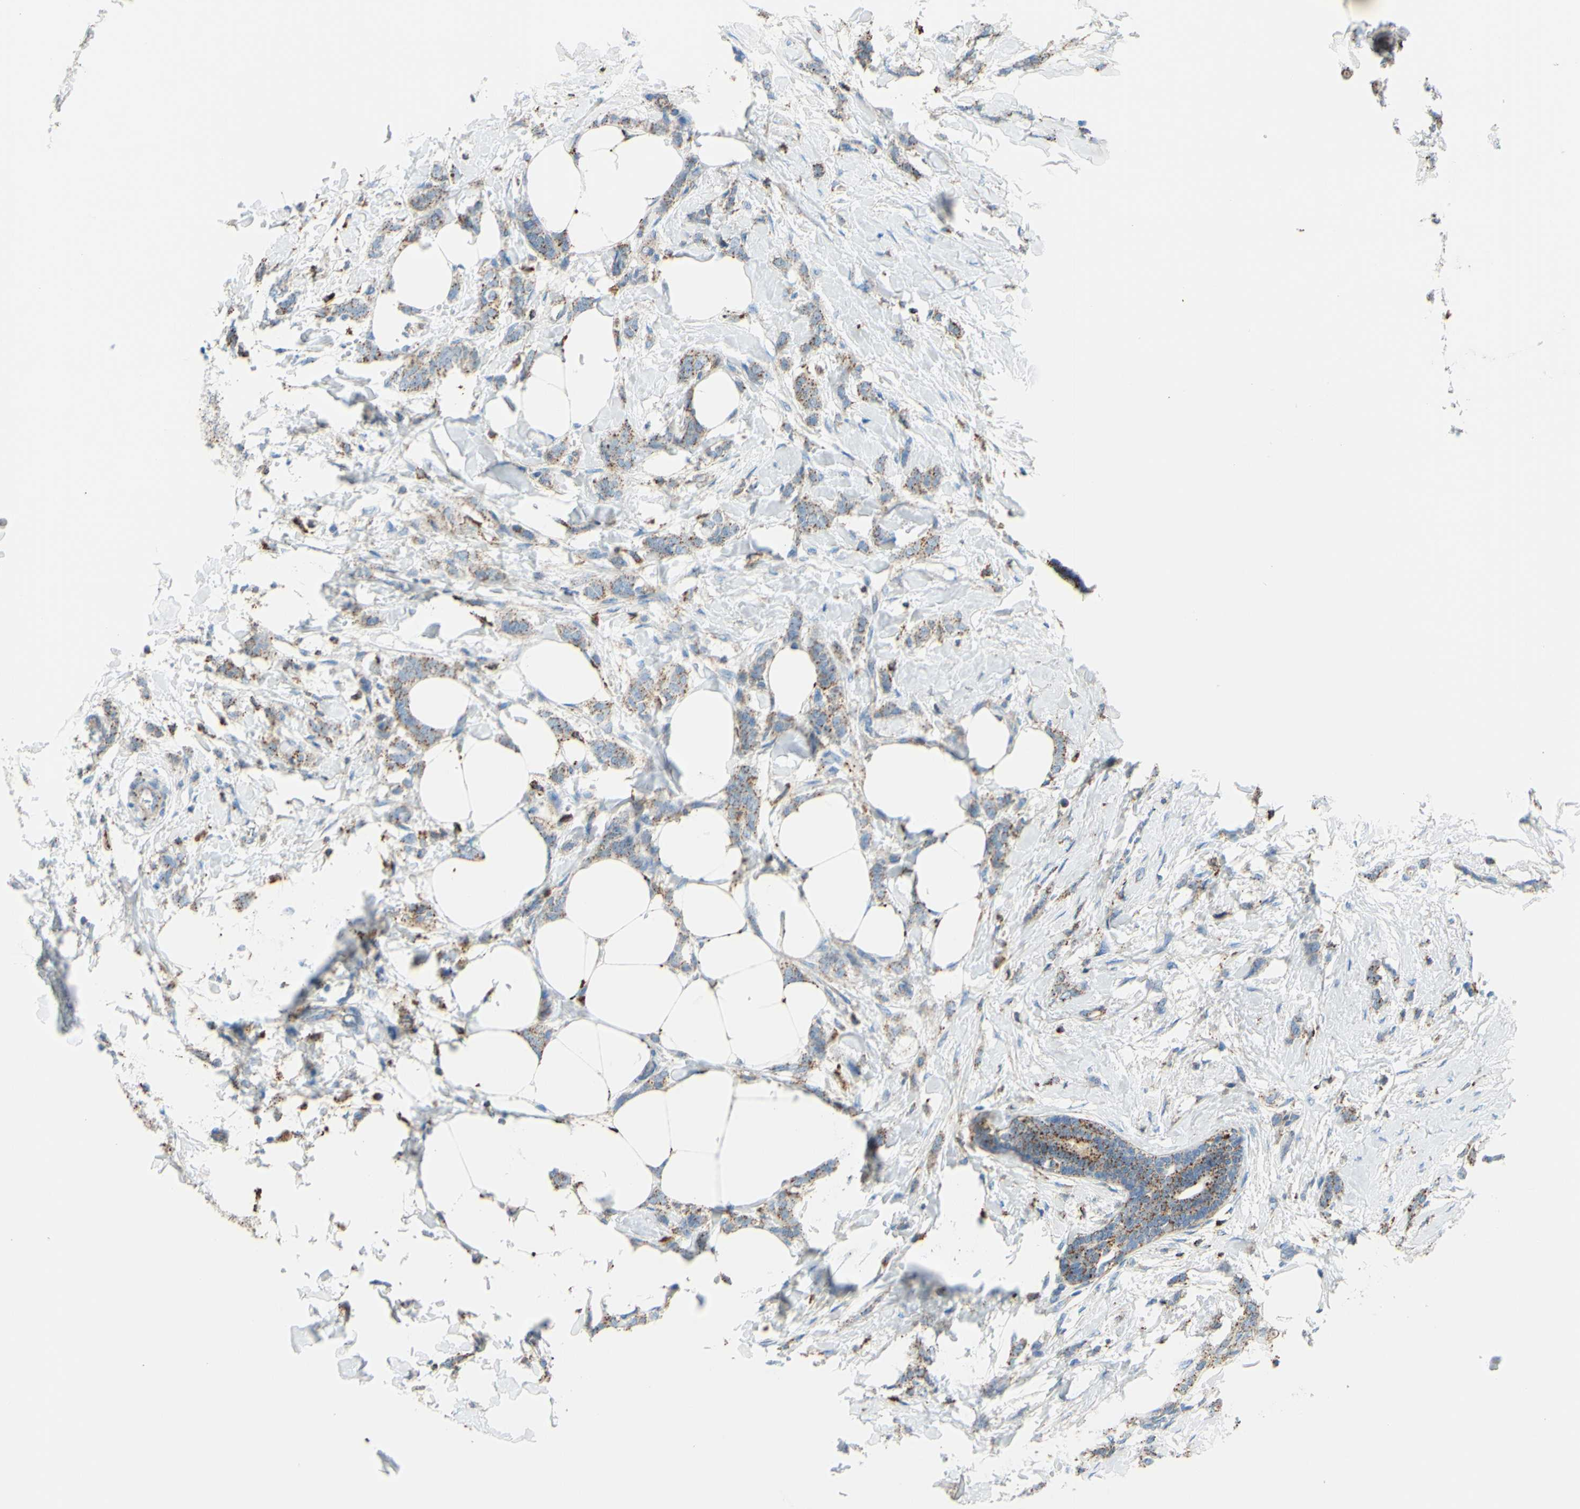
{"staining": {"intensity": "weak", "quantity": ">75%", "location": "cytoplasmic/membranous"}, "tissue": "breast cancer", "cell_type": "Tumor cells", "image_type": "cancer", "snomed": [{"axis": "morphology", "description": "Lobular carcinoma, in situ"}, {"axis": "morphology", "description": "Lobular carcinoma"}, {"axis": "topography", "description": "Breast"}], "caption": "Immunohistochemical staining of breast cancer (lobular carcinoma) exhibits low levels of weak cytoplasmic/membranous positivity in approximately >75% of tumor cells.", "gene": "CTSD", "patient": {"sex": "female", "age": 41}}